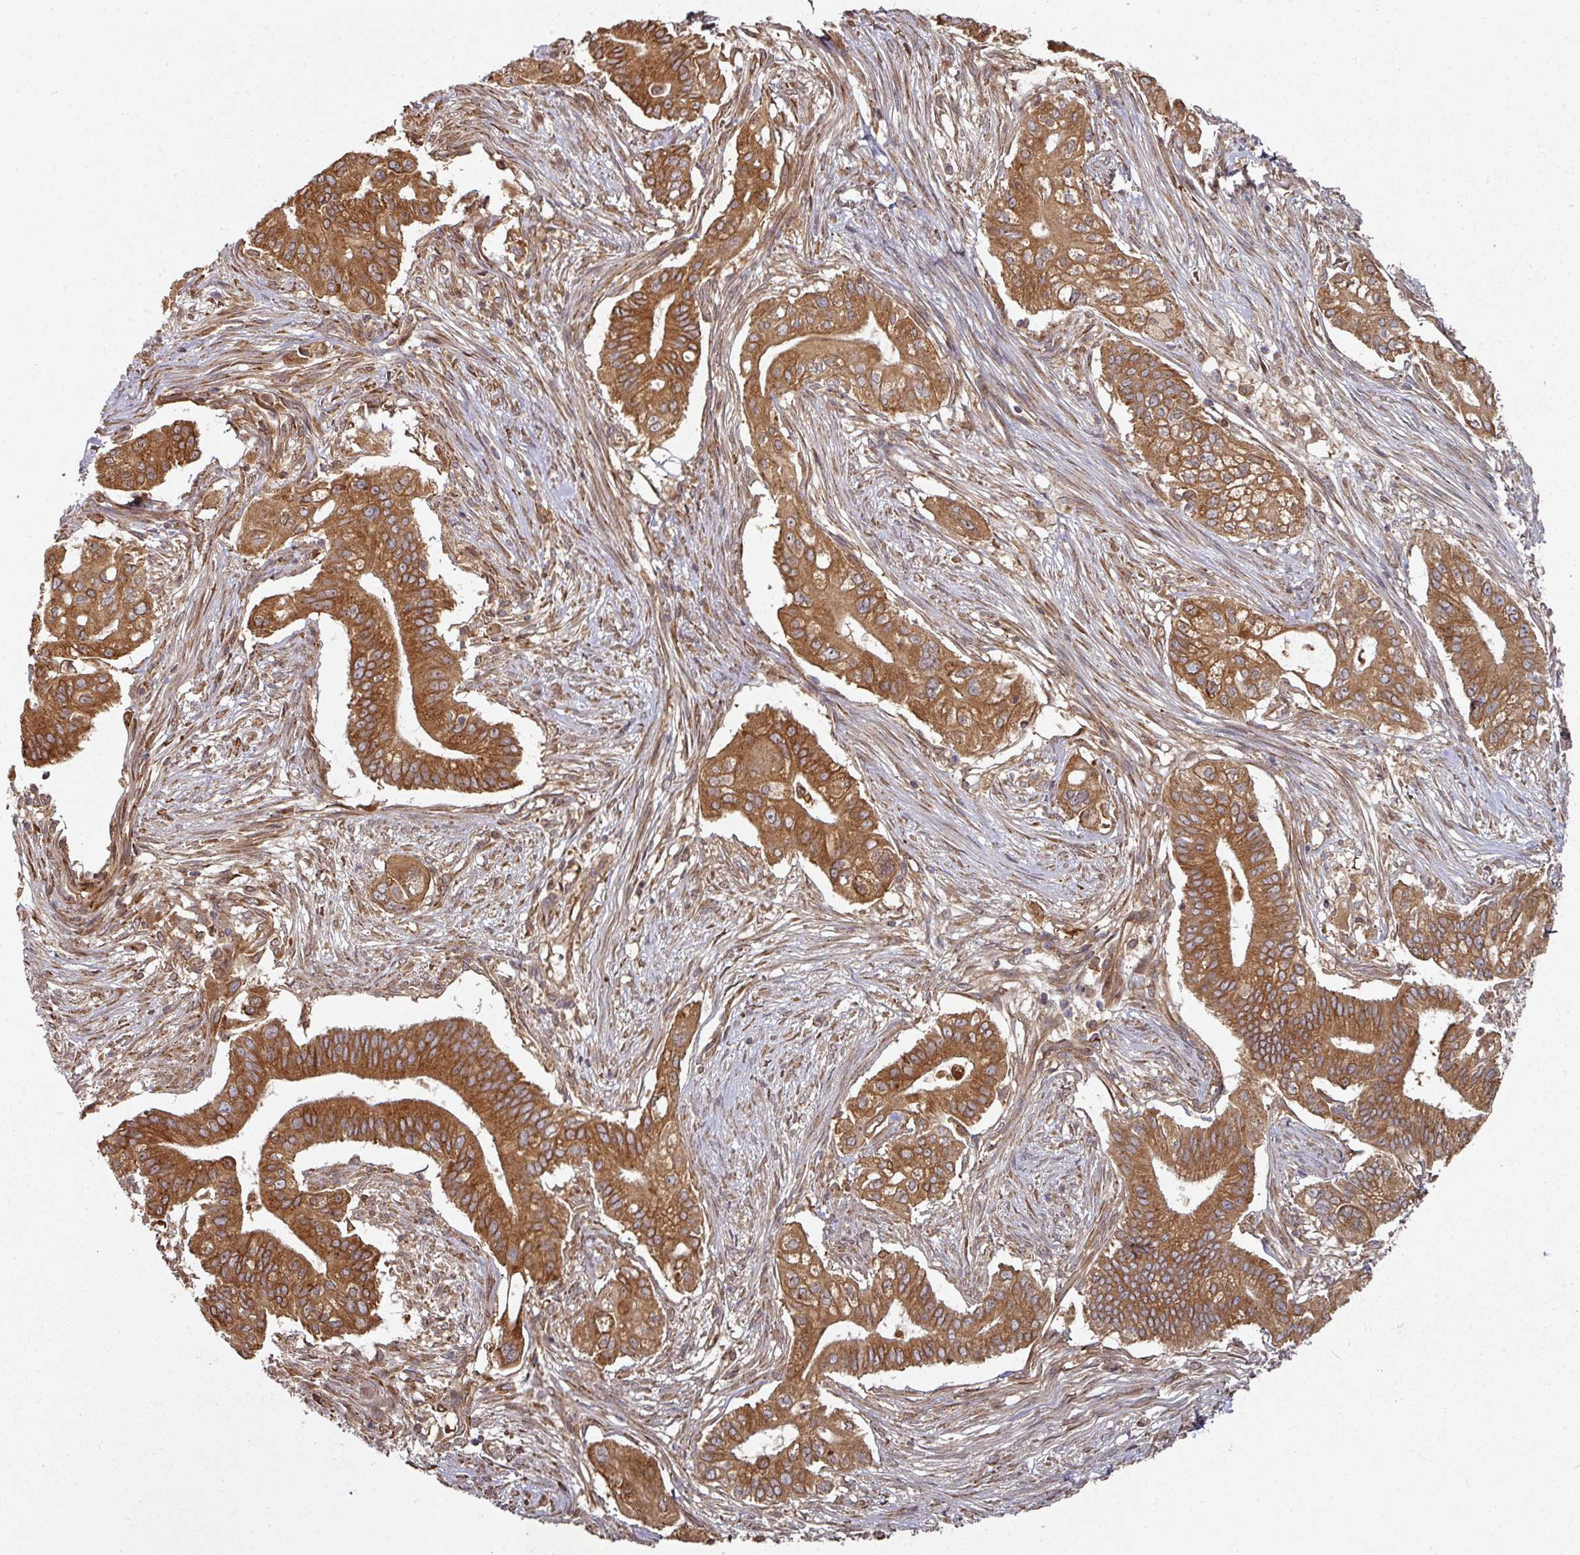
{"staining": {"intensity": "strong", "quantity": ">75%", "location": "cytoplasmic/membranous"}, "tissue": "pancreatic cancer", "cell_type": "Tumor cells", "image_type": "cancer", "snomed": [{"axis": "morphology", "description": "Adenocarcinoma, NOS"}, {"axis": "topography", "description": "Pancreas"}], "caption": "Human pancreatic adenocarcinoma stained with a brown dye shows strong cytoplasmic/membranous positive expression in approximately >75% of tumor cells.", "gene": "CEP95", "patient": {"sex": "female", "age": 68}}